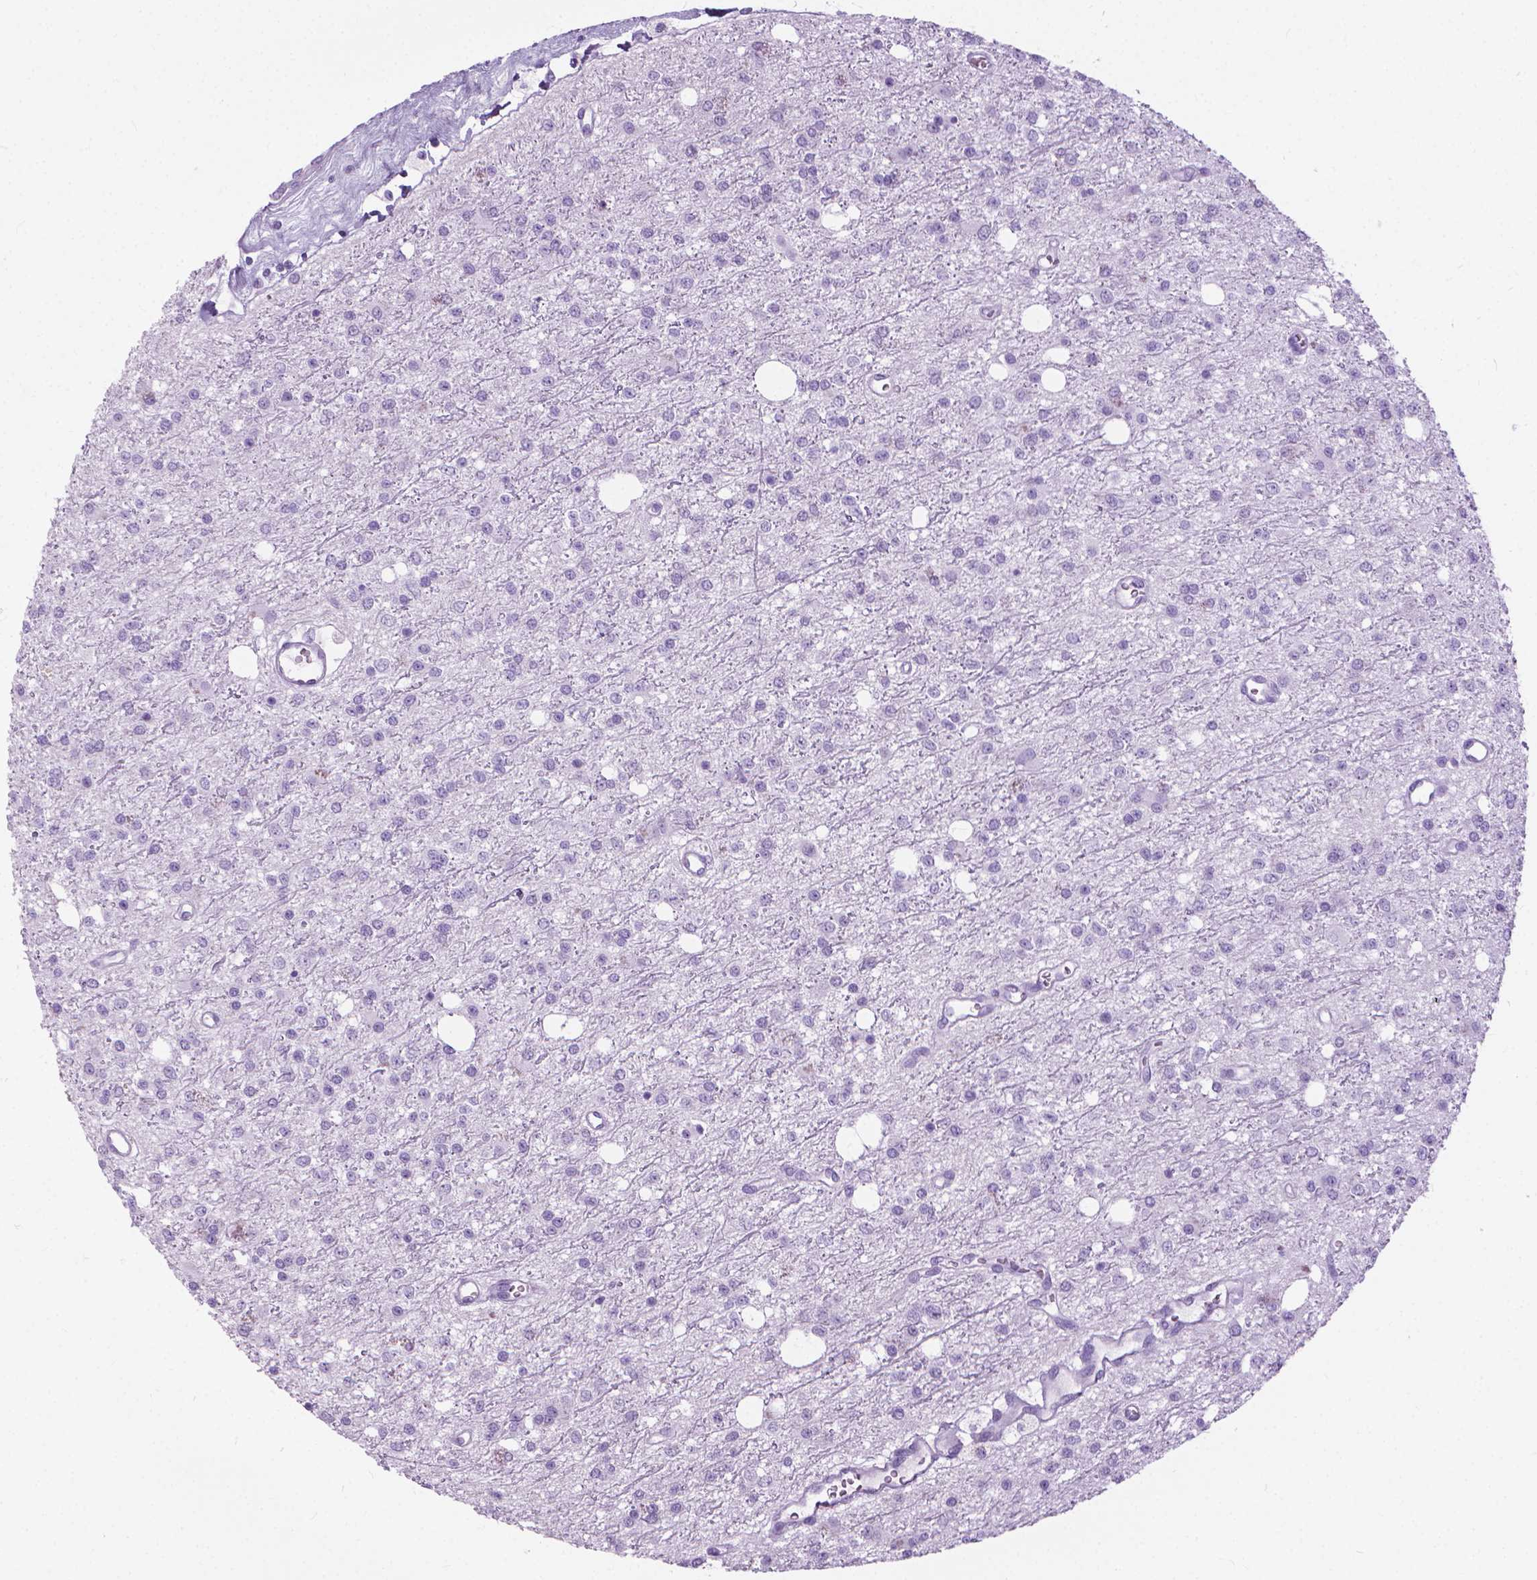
{"staining": {"intensity": "negative", "quantity": "none", "location": "none"}, "tissue": "glioma", "cell_type": "Tumor cells", "image_type": "cancer", "snomed": [{"axis": "morphology", "description": "Glioma, malignant, Low grade"}, {"axis": "topography", "description": "Brain"}], "caption": "This is an IHC histopathology image of human malignant glioma (low-grade). There is no positivity in tumor cells.", "gene": "HTR2B", "patient": {"sex": "female", "age": 45}}